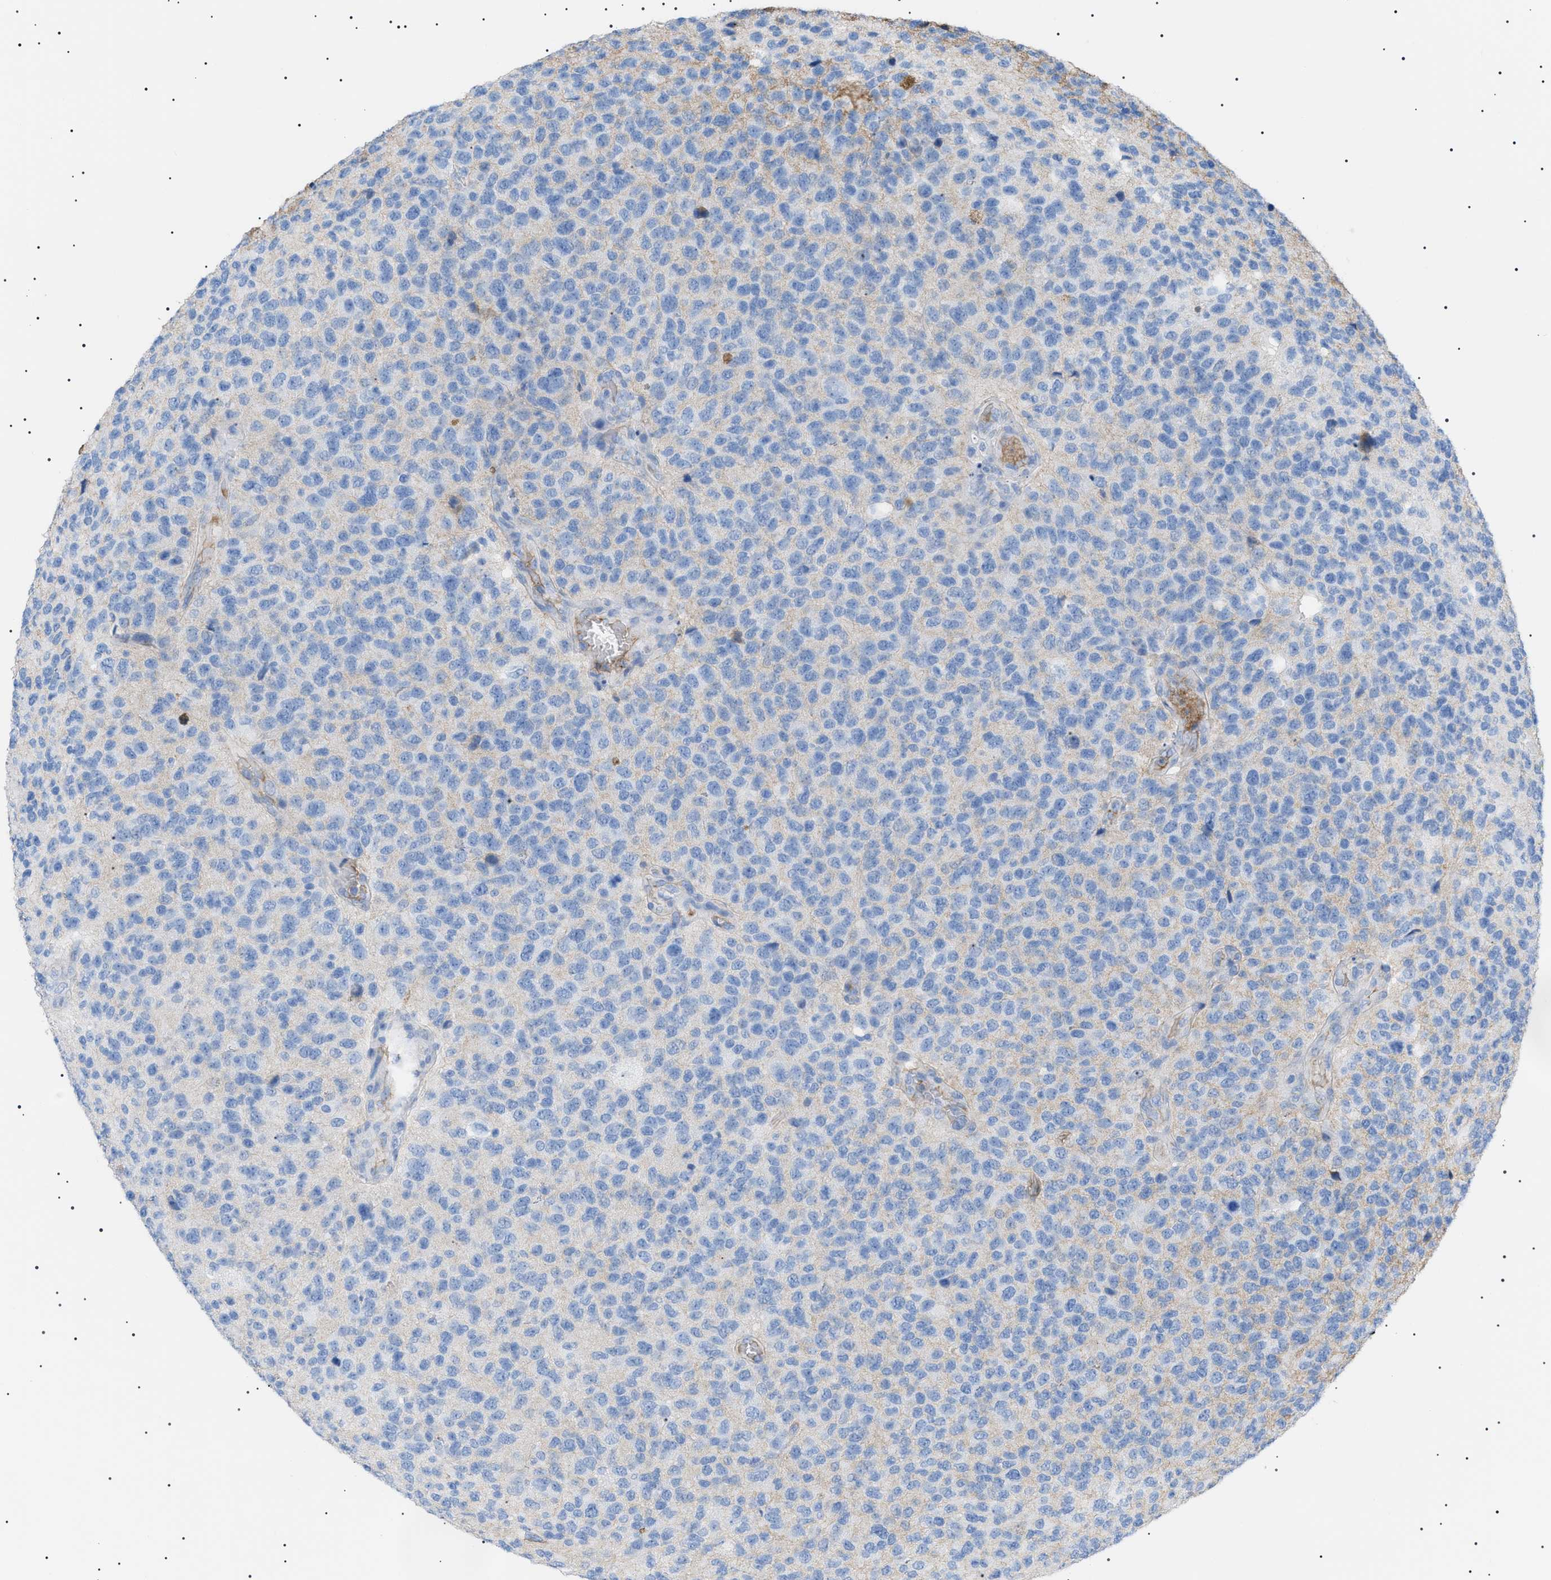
{"staining": {"intensity": "weak", "quantity": "25%-75%", "location": "cytoplasmic/membranous"}, "tissue": "glioma", "cell_type": "Tumor cells", "image_type": "cancer", "snomed": [{"axis": "morphology", "description": "Glioma, malignant, High grade"}, {"axis": "topography", "description": "pancreas cauda"}], "caption": "Tumor cells display low levels of weak cytoplasmic/membranous expression in about 25%-75% of cells in malignant glioma (high-grade).", "gene": "LPA", "patient": {"sex": "male", "age": 60}}